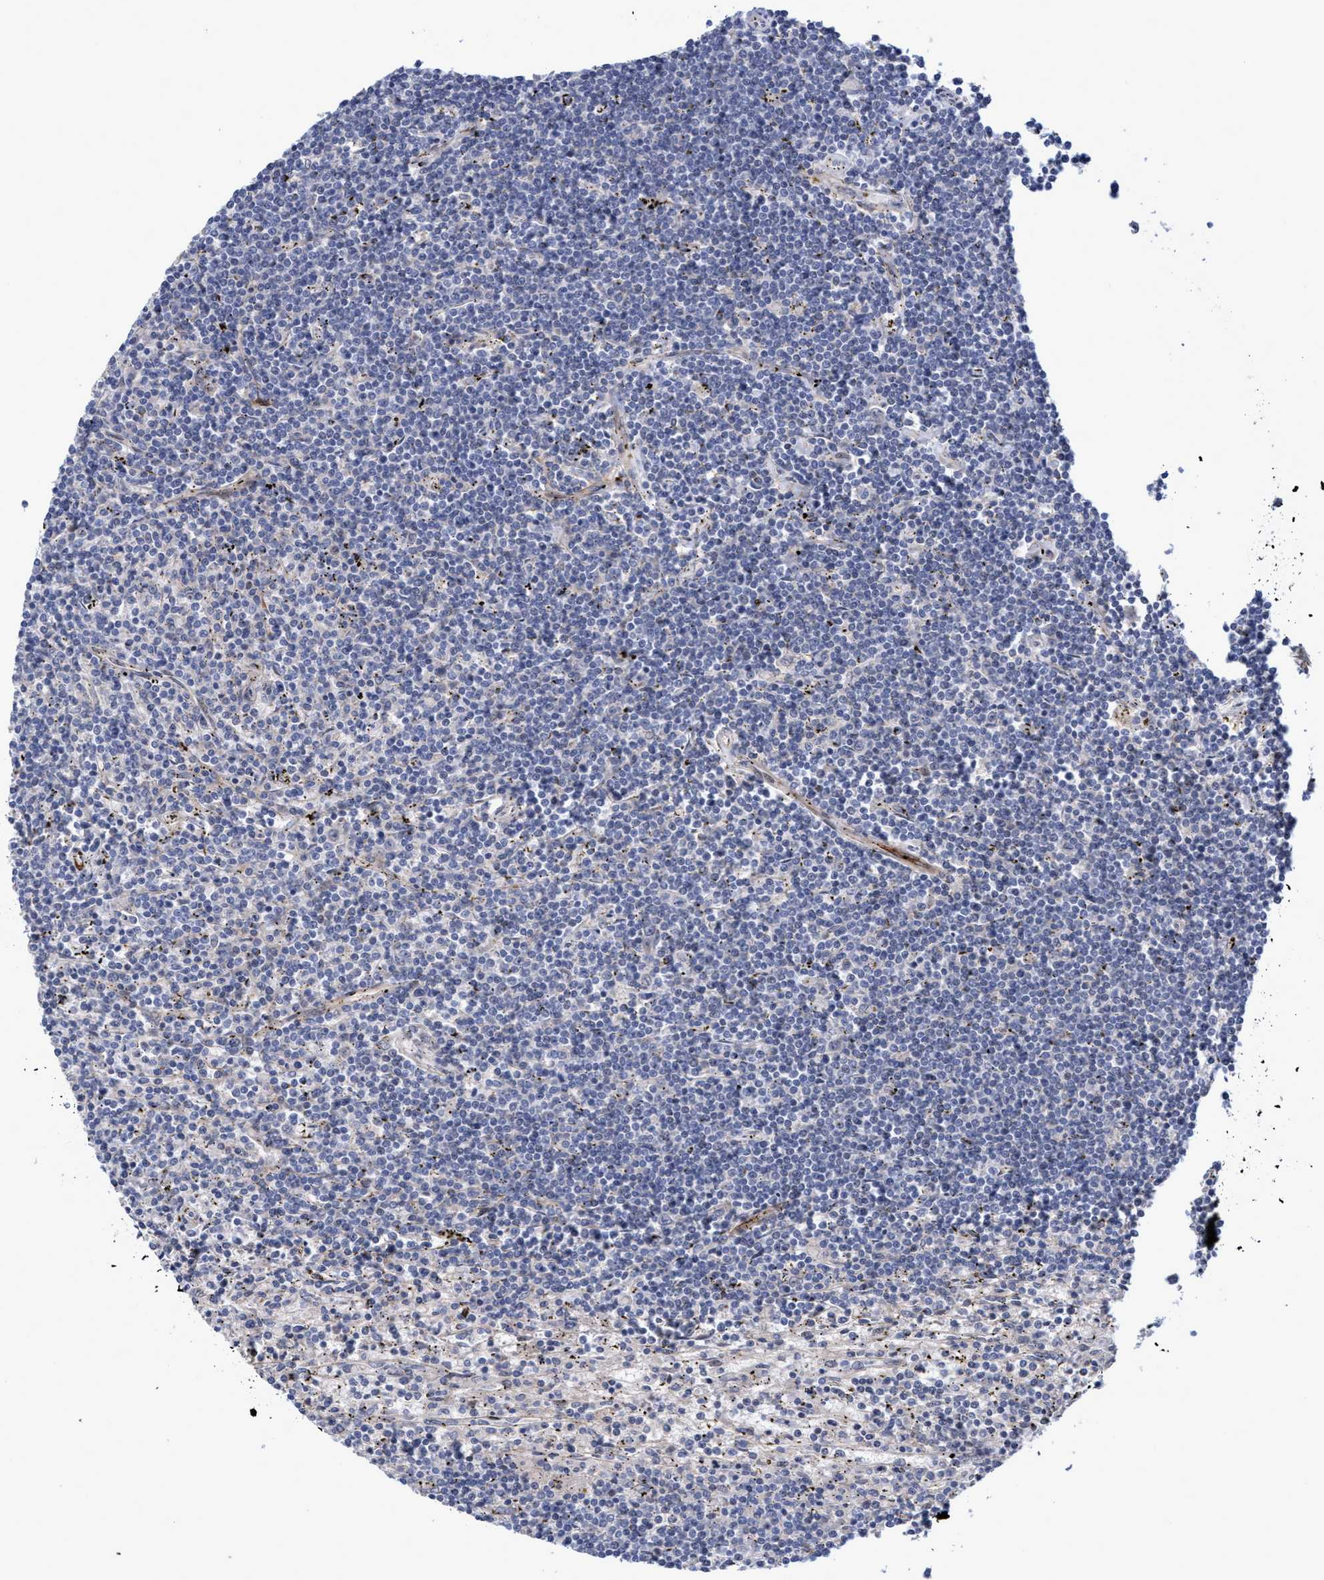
{"staining": {"intensity": "negative", "quantity": "none", "location": "none"}, "tissue": "lymphoma", "cell_type": "Tumor cells", "image_type": "cancer", "snomed": [{"axis": "morphology", "description": "Malignant lymphoma, non-Hodgkin's type, Low grade"}, {"axis": "topography", "description": "Spleen"}], "caption": "IHC of malignant lymphoma, non-Hodgkin's type (low-grade) exhibits no expression in tumor cells.", "gene": "ZNF750", "patient": {"sex": "male", "age": 76}}